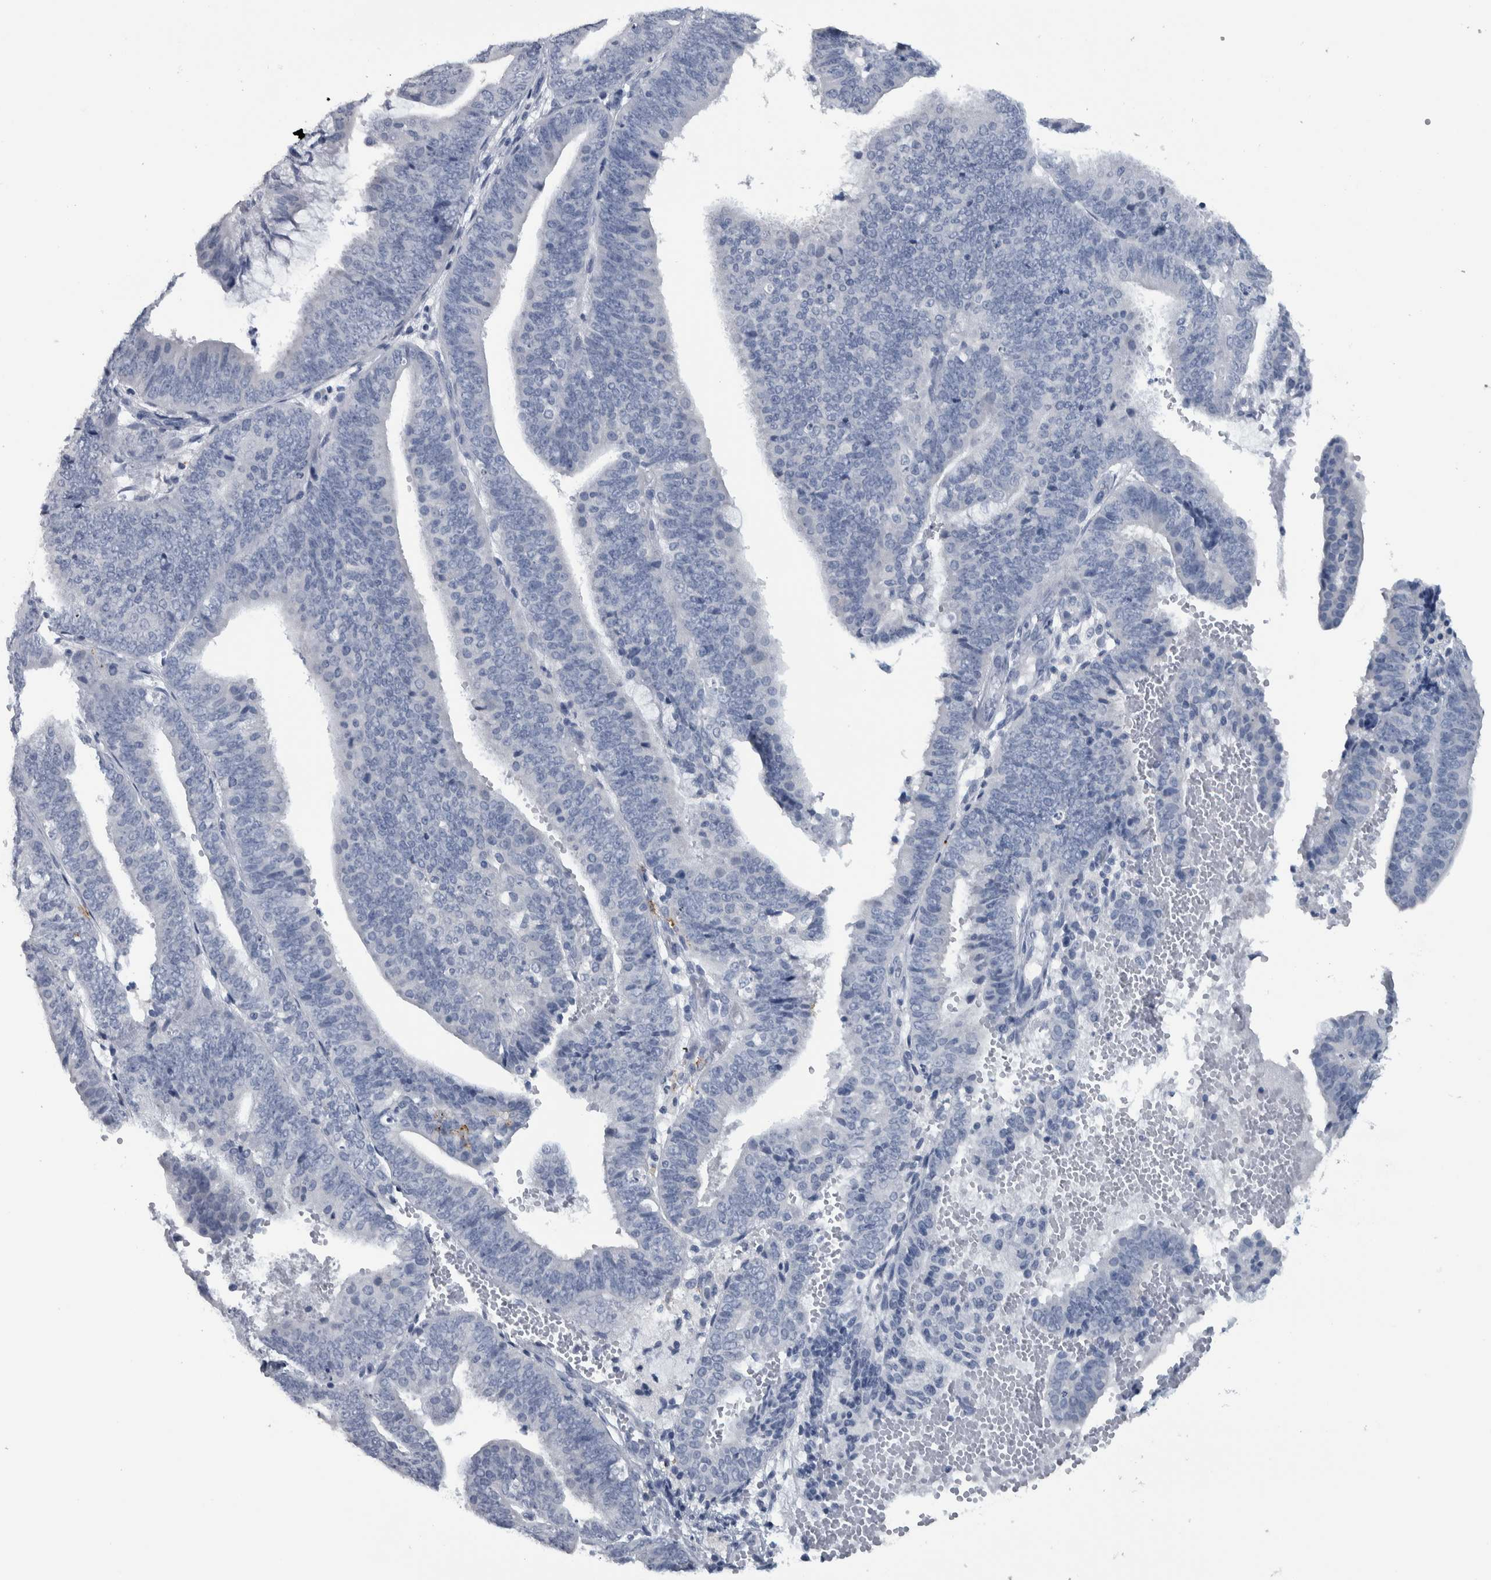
{"staining": {"intensity": "negative", "quantity": "none", "location": "none"}, "tissue": "endometrial cancer", "cell_type": "Tumor cells", "image_type": "cancer", "snomed": [{"axis": "morphology", "description": "Adenocarcinoma, NOS"}, {"axis": "topography", "description": "Endometrium"}], "caption": "The IHC photomicrograph has no significant positivity in tumor cells of endometrial cancer tissue.", "gene": "CDH17", "patient": {"sex": "female", "age": 63}}